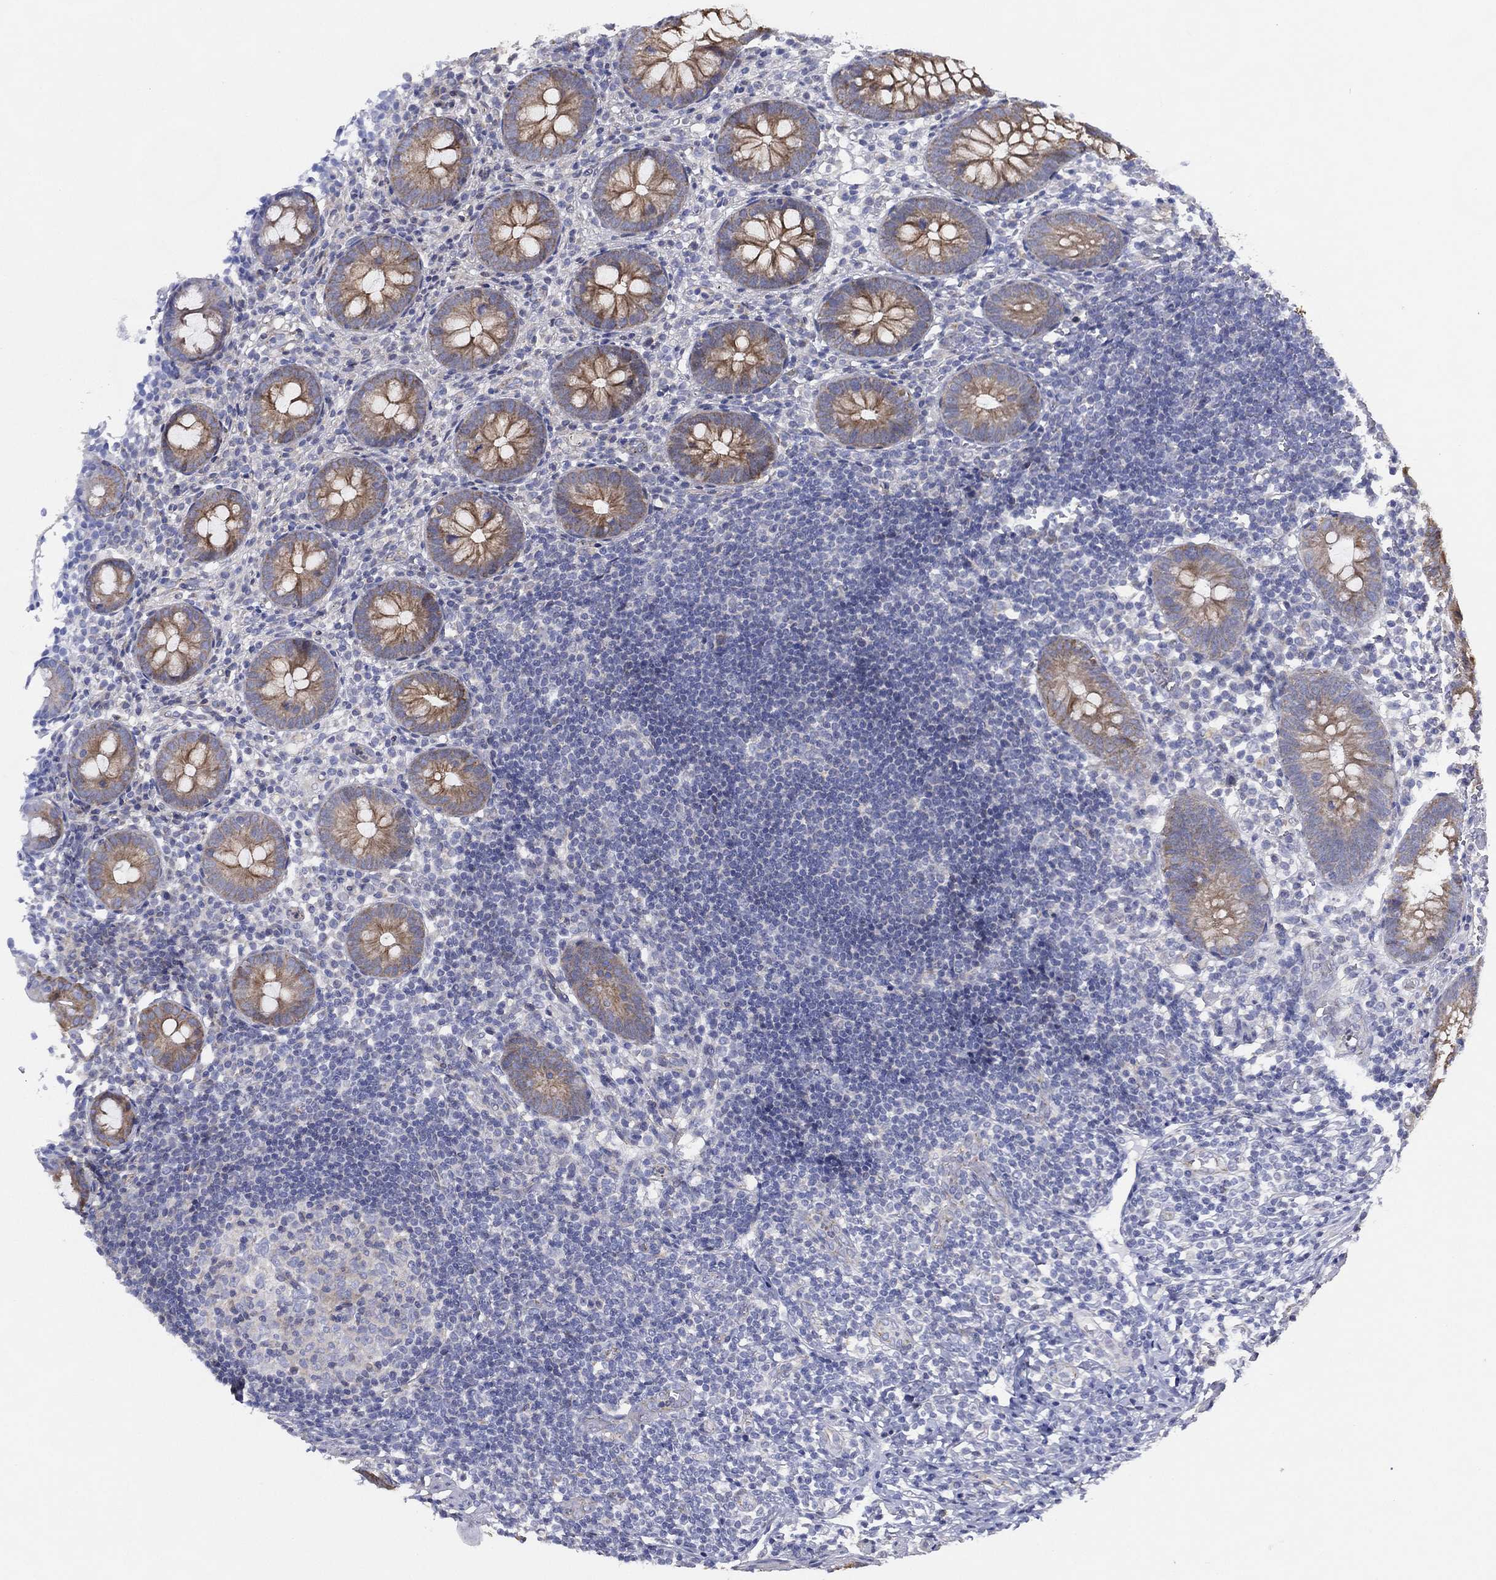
{"staining": {"intensity": "moderate", "quantity": ">75%", "location": "cytoplasmic/membranous"}, "tissue": "appendix", "cell_type": "Glandular cells", "image_type": "normal", "snomed": [{"axis": "morphology", "description": "Normal tissue, NOS"}, {"axis": "topography", "description": "Appendix"}], "caption": "Moderate cytoplasmic/membranous staining for a protein is seen in about >75% of glandular cells of unremarkable appendix using immunohistochemistry (IHC).", "gene": "ZNF223", "patient": {"sex": "female", "age": 40}}